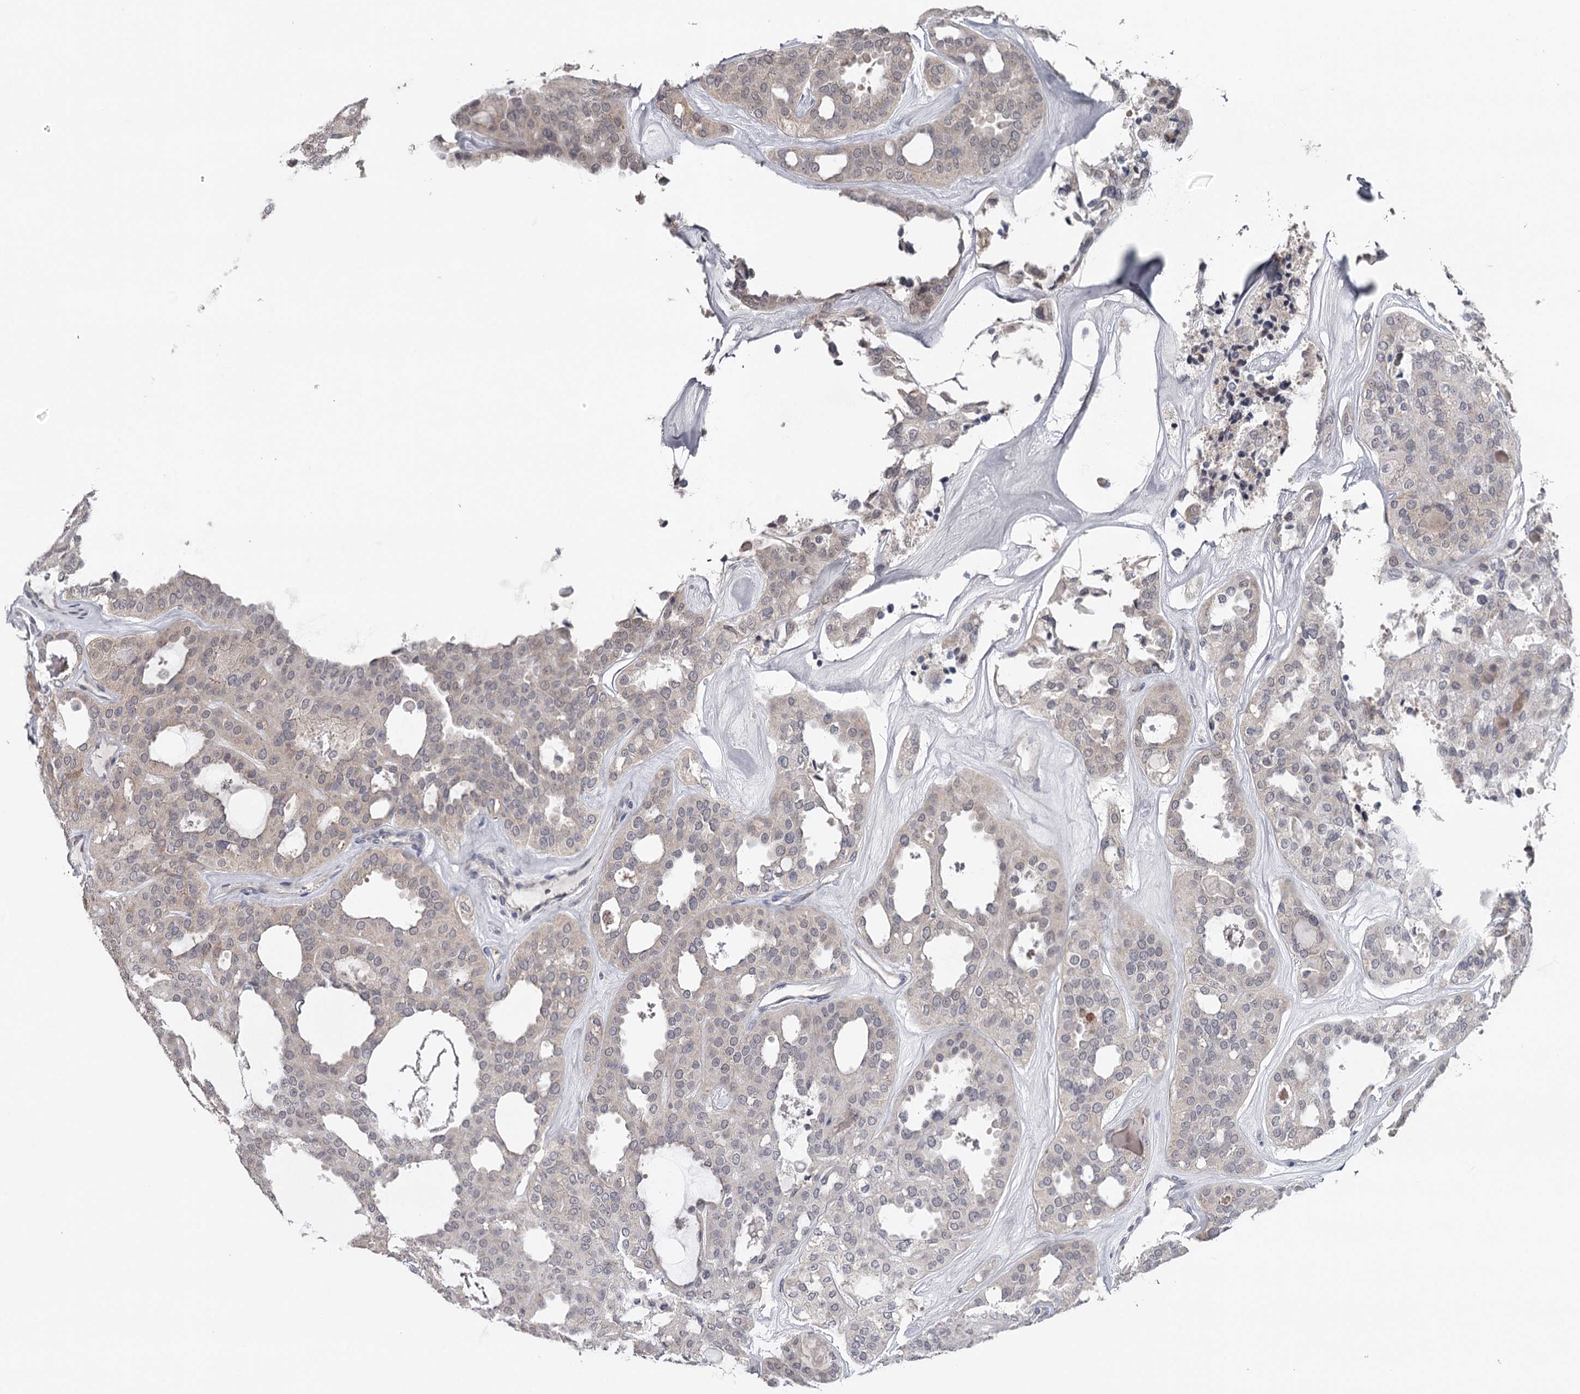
{"staining": {"intensity": "weak", "quantity": ">75%", "location": "nuclear"}, "tissue": "thyroid cancer", "cell_type": "Tumor cells", "image_type": "cancer", "snomed": [{"axis": "morphology", "description": "Follicular adenoma carcinoma, NOS"}, {"axis": "topography", "description": "Thyroid gland"}], "caption": "Follicular adenoma carcinoma (thyroid) stained for a protein demonstrates weak nuclear positivity in tumor cells.", "gene": "GTSF1", "patient": {"sex": "male", "age": 75}}